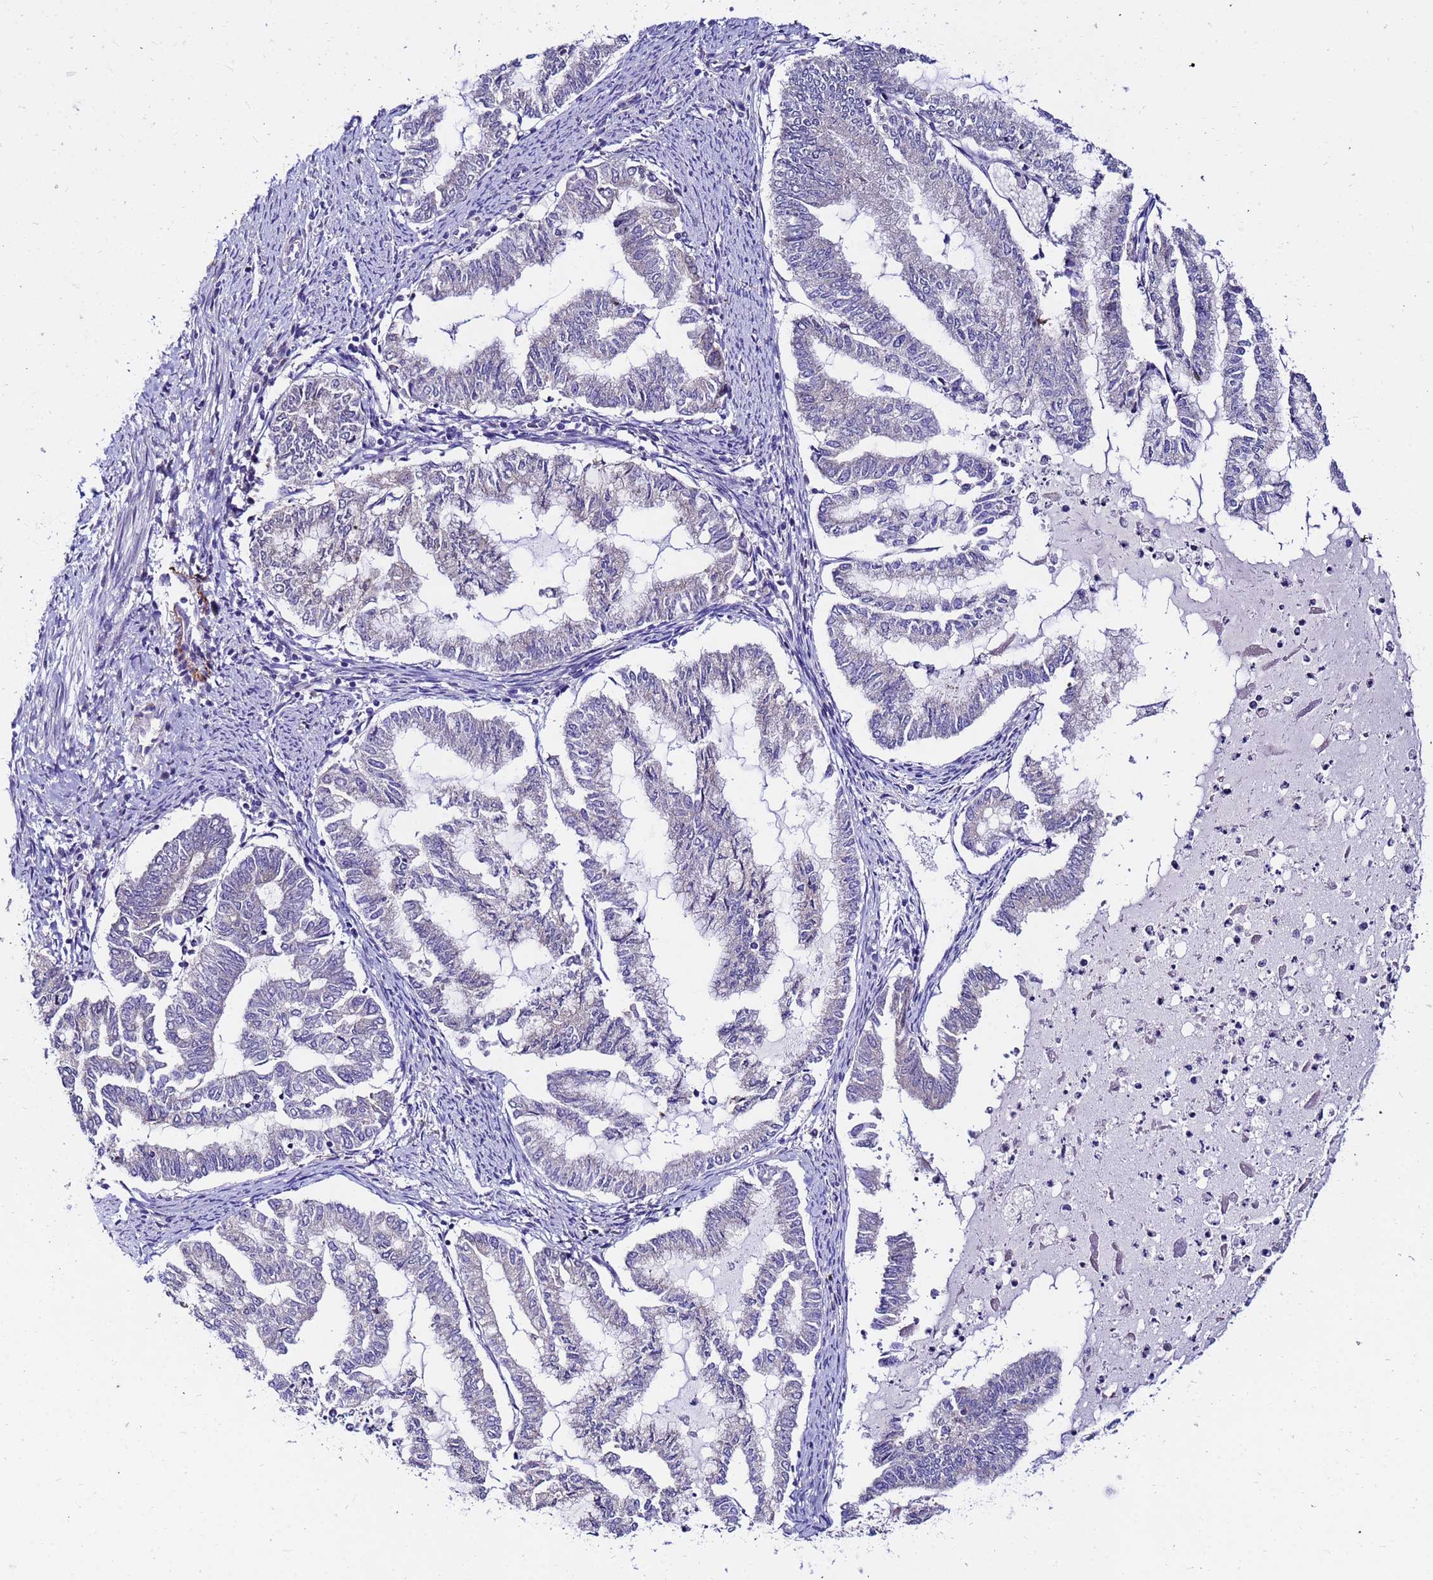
{"staining": {"intensity": "negative", "quantity": "none", "location": "none"}, "tissue": "endometrial cancer", "cell_type": "Tumor cells", "image_type": "cancer", "snomed": [{"axis": "morphology", "description": "Adenocarcinoma, NOS"}, {"axis": "topography", "description": "Endometrium"}], "caption": "The photomicrograph demonstrates no significant expression in tumor cells of adenocarcinoma (endometrial).", "gene": "GET3", "patient": {"sex": "female", "age": 79}}